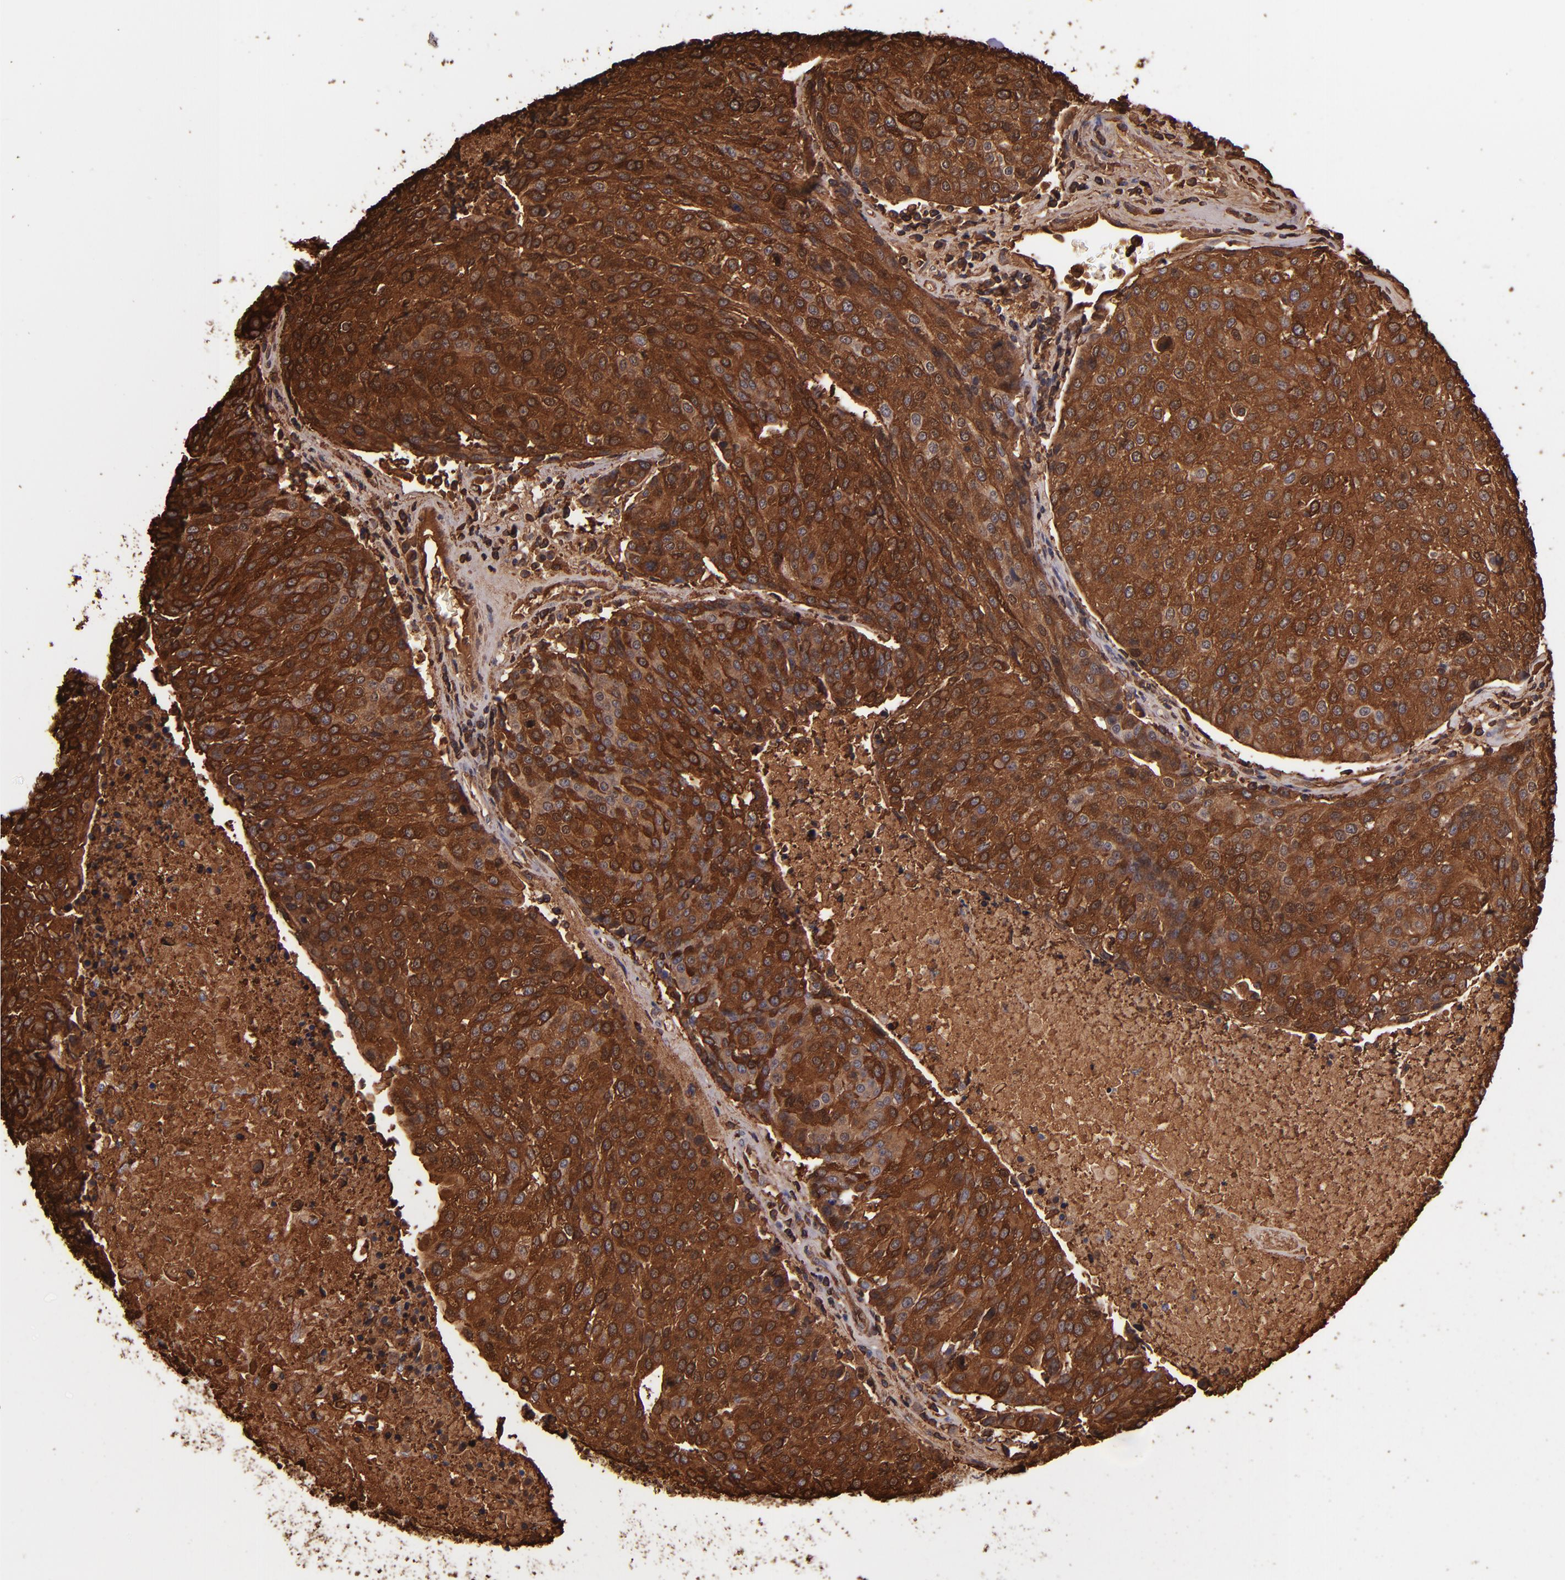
{"staining": {"intensity": "strong", "quantity": ">75%", "location": "cytoplasmic/membranous"}, "tissue": "urothelial cancer", "cell_type": "Tumor cells", "image_type": "cancer", "snomed": [{"axis": "morphology", "description": "Urothelial carcinoma, High grade"}, {"axis": "topography", "description": "Urinary bladder"}], "caption": "This image reveals immunohistochemistry (IHC) staining of human urothelial cancer, with high strong cytoplasmic/membranous positivity in about >75% of tumor cells.", "gene": "IVL", "patient": {"sex": "female", "age": 85}}